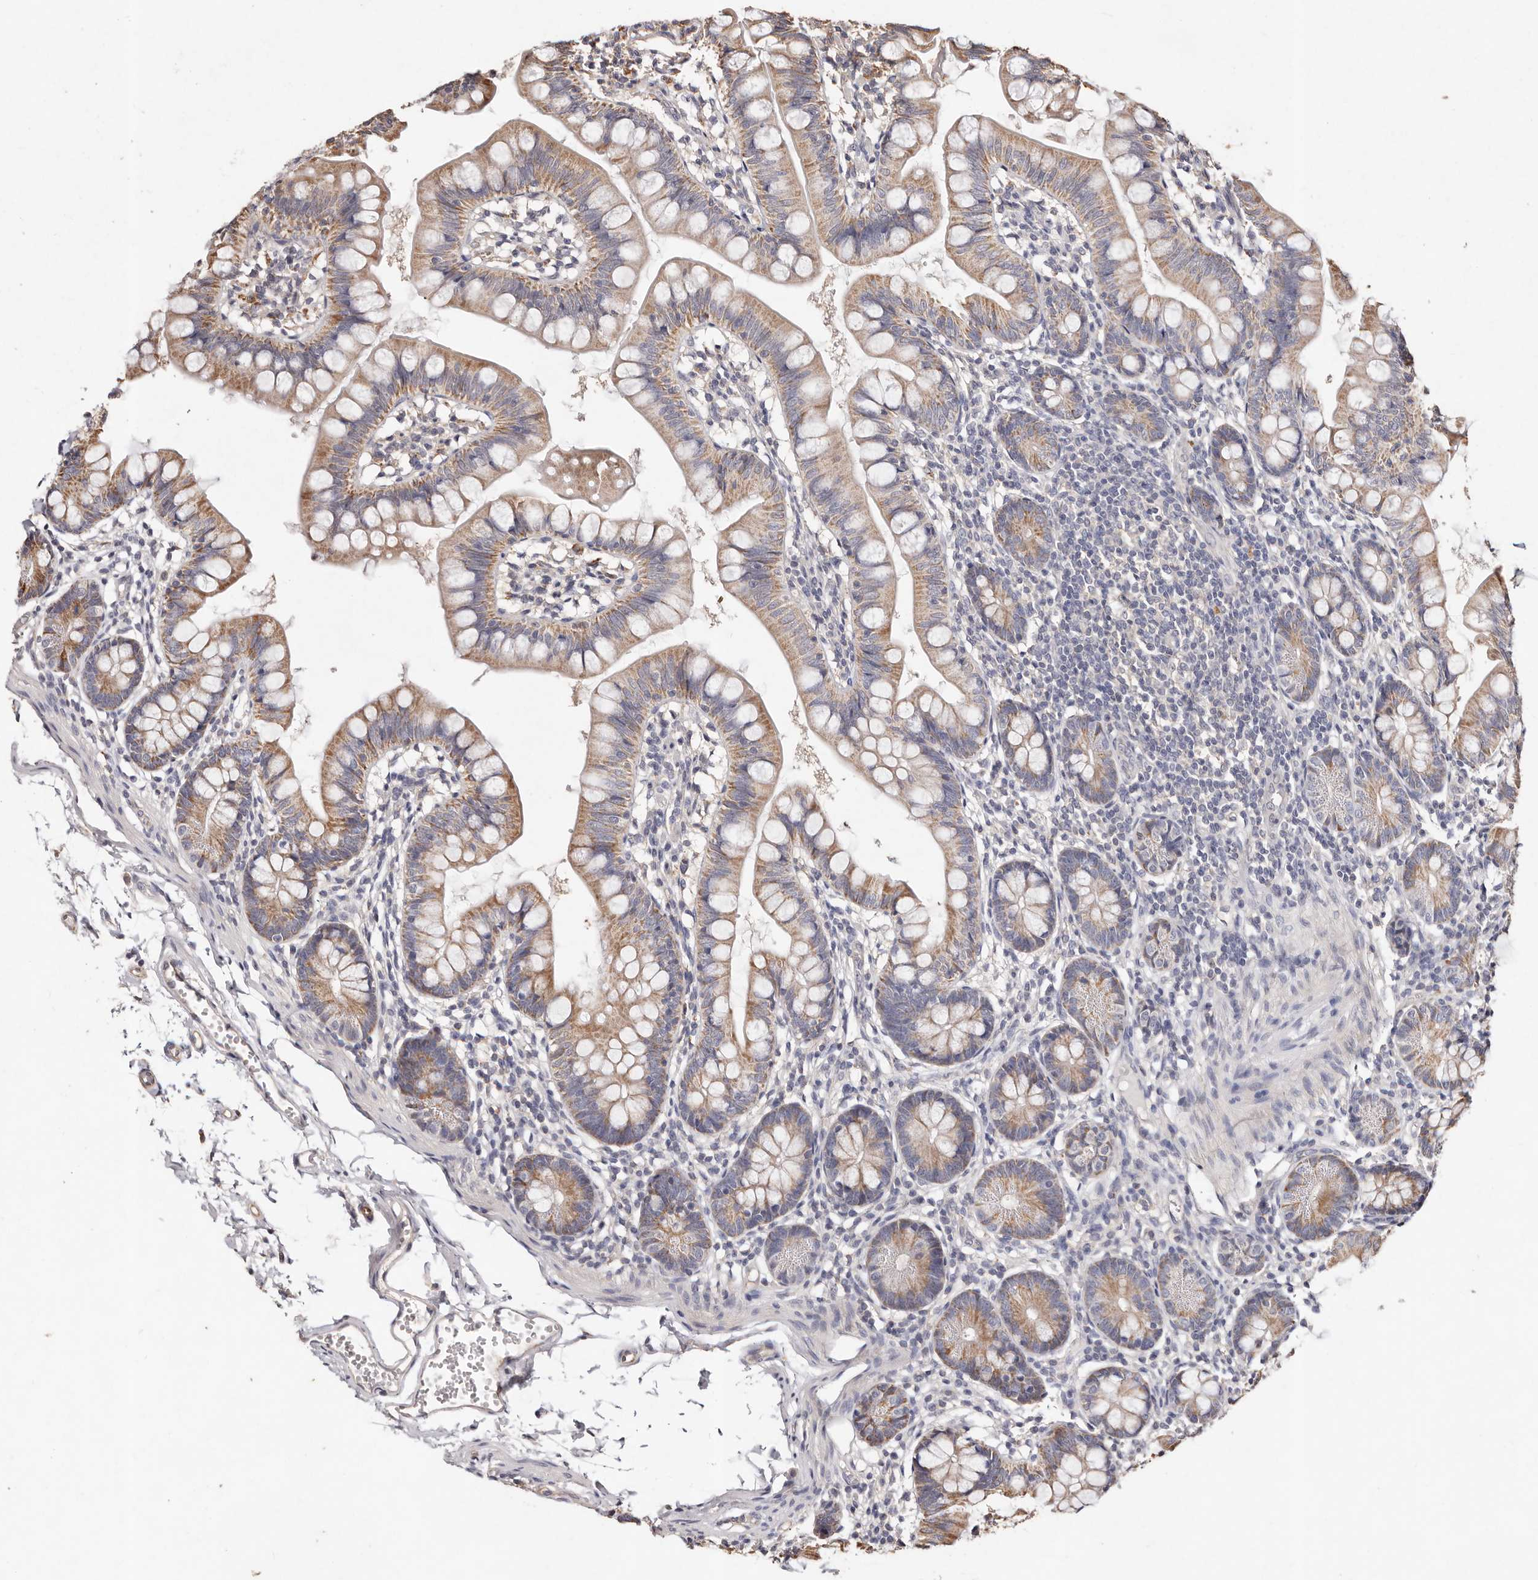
{"staining": {"intensity": "moderate", "quantity": ">75%", "location": "cytoplasmic/membranous"}, "tissue": "small intestine", "cell_type": "Glandular cells", "image_type": "normal", "snomed": [{"axis": "morphology", "description": "Normal tissue, NOS"}, {"axis": "topography", "description": "Small intestine"}], "caption": "Immunohistochemical staining of benign human small intestine exhibits moderate cytoplasmic/membranous protein positivity in about >75% of glandular cells. The staining was performed using DAB, with brown indicating positive protein expression. Nuclei are stained blue with hematoxylin.", "gene": "THBS3", "patient": {"sex": "male", "age": 7}}